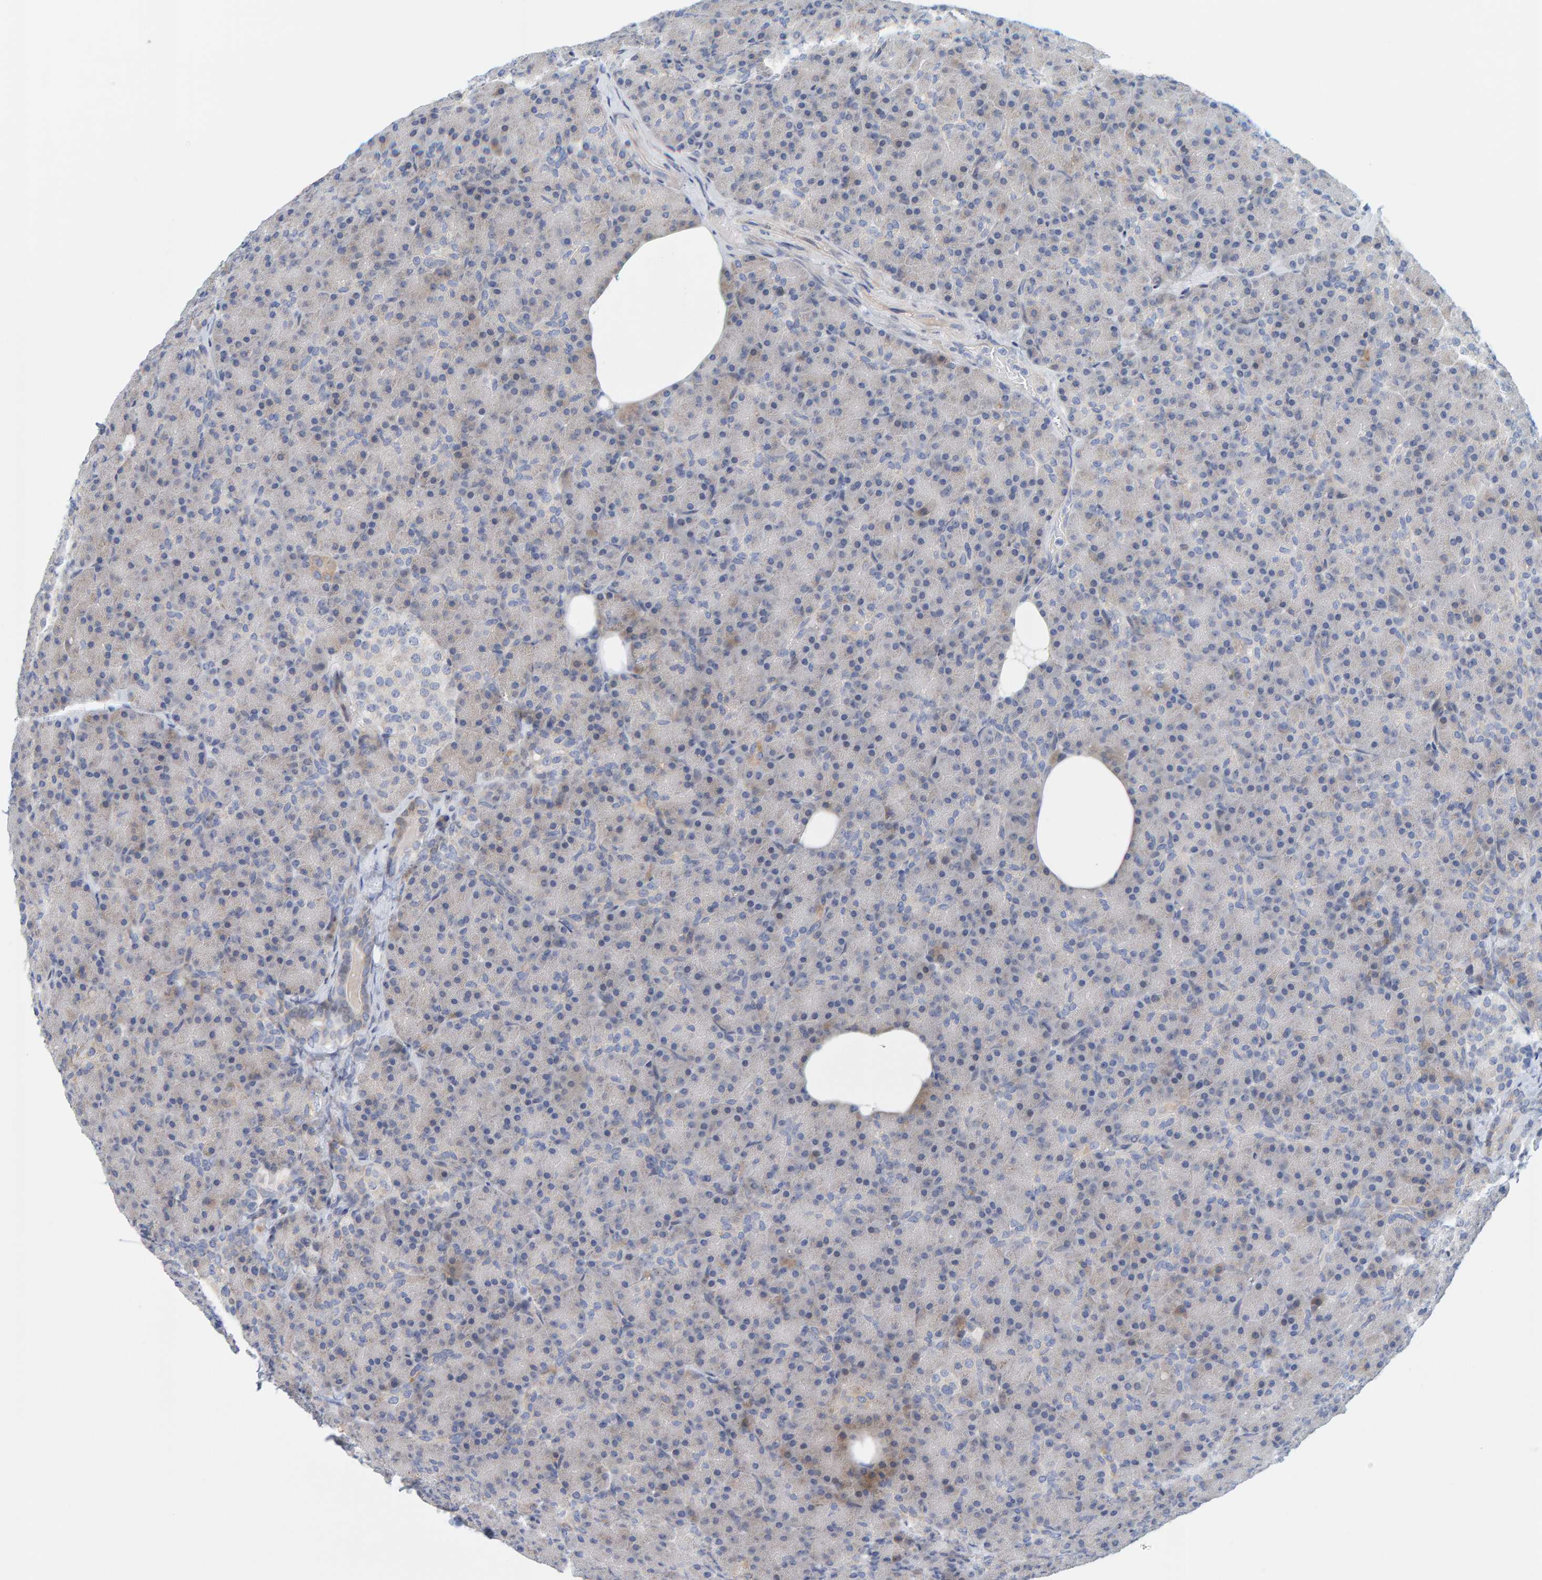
{"staining": {"intensity": "weak", "quantity": "<25%", "location": "cytoplasmic/membranous"}, "tissue": "pancreas", "cell_type": "Exocrine glandular cells", "image_type": "normal", "snomed": [{"axis": "morphology", "description": "Normal tissue, NOS"}, {"axis": "topography", "description": "Pancreas"}], "caption": "Protein analysis of normal pancreas reveals no significant positivity in exocrine glandular cells.", "gene": "ZC3H3", "patient": {"sex": "female", "age": 43}}